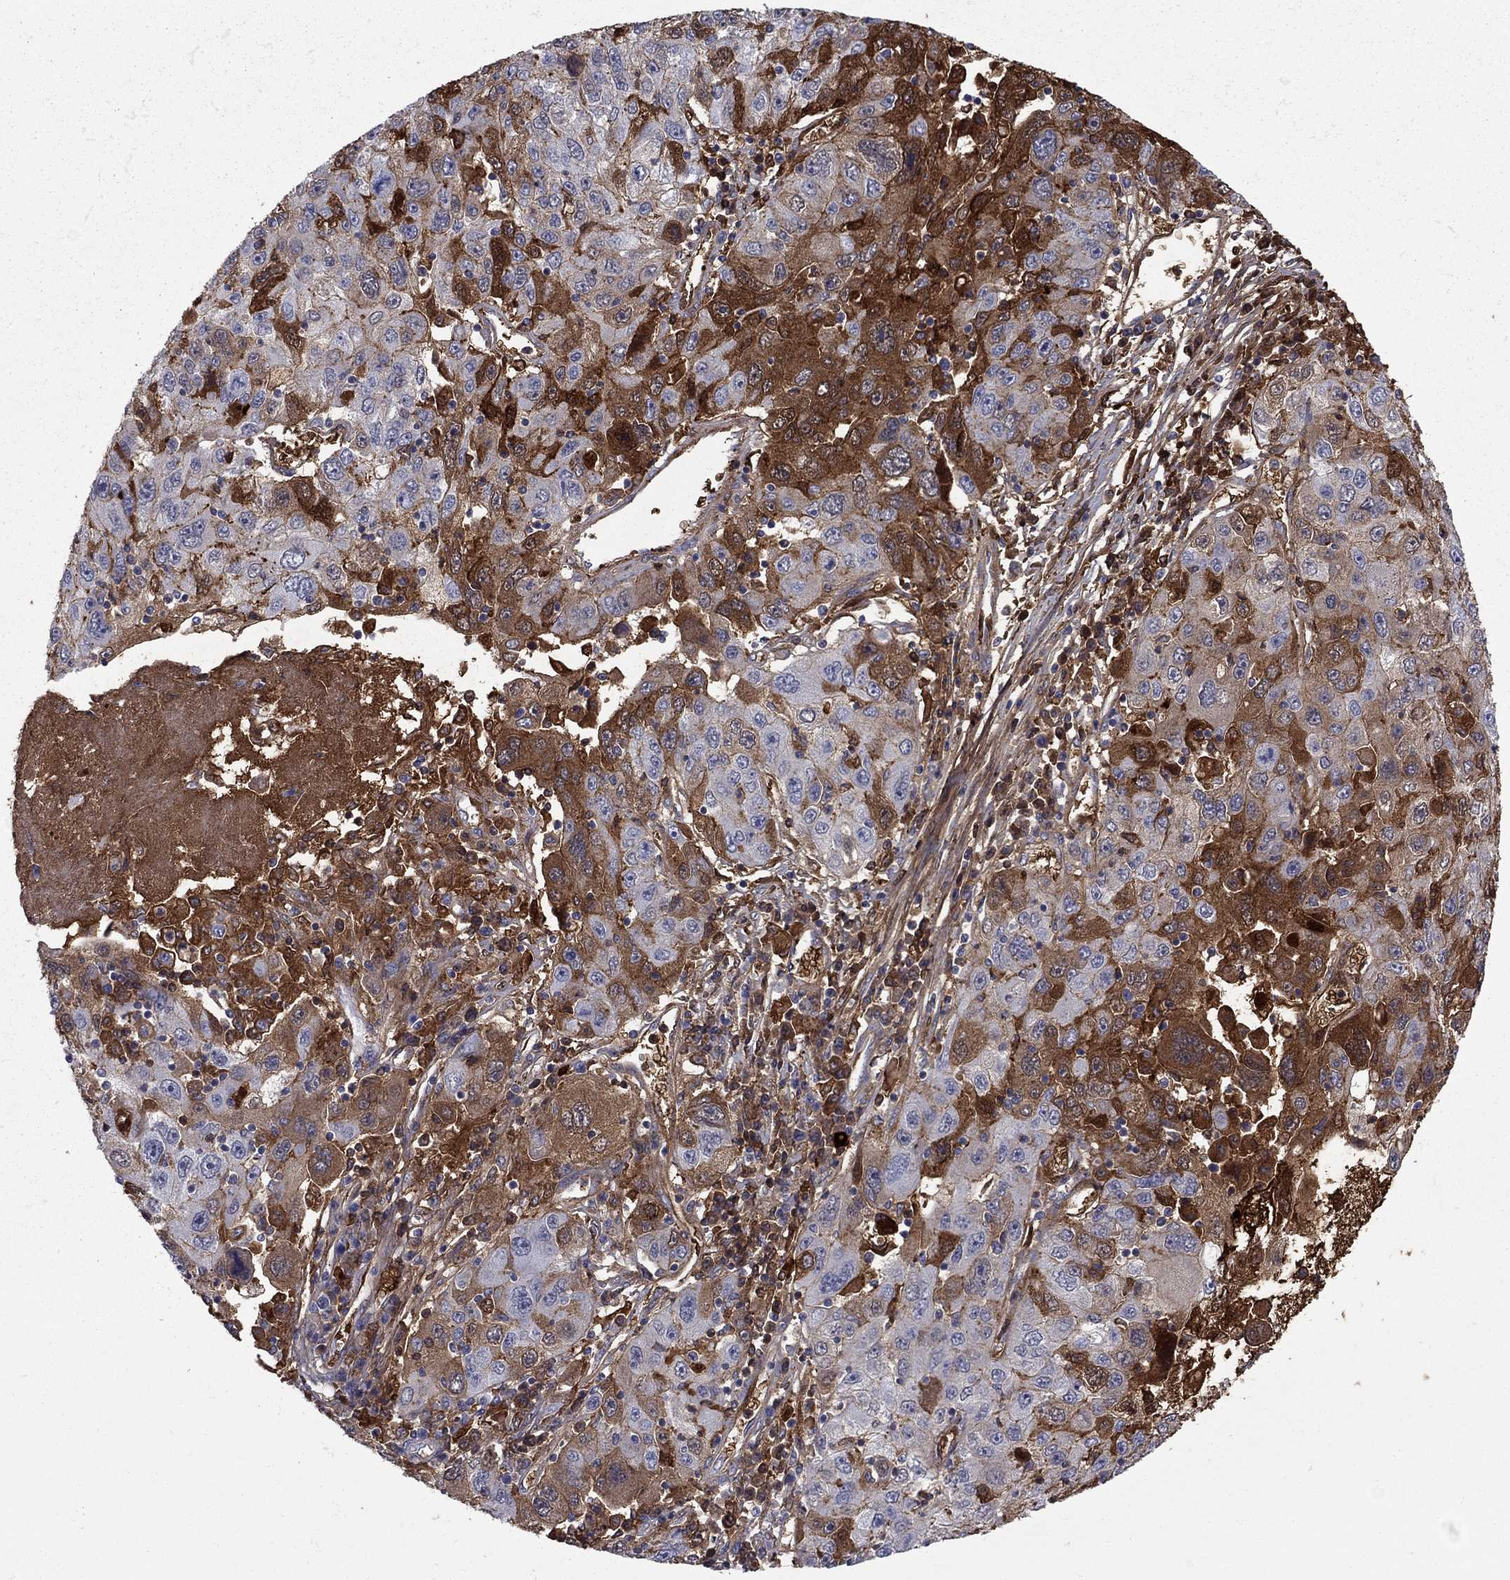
{"staining": {"intensity": "strong", "quantity": ">75%", "location": "cytoplasmic/membranous"}, "tissue": "stomach cancer", "cell_type": "Tumor cells", "image_type": "cancer", "snomed": [{"axis": "morphology", "description": "Adenocarcinoma, NOS"}, {"axis": "topography", "description": "Stomach"}], "caption": "Brown immunohistochemical staining in human stomach cancer (adenocarcinoma) shows strong cytoplasmic/membranous positivity in about >75% of tumor cells. The staining was performed using DAB (3,3'-diaminobenzidine), with brown indicating positive protein expression. Nuclei are stained blue with hematoxylin.", "gene": "HPX", "patient": {"sex": "male", "age": 56}}